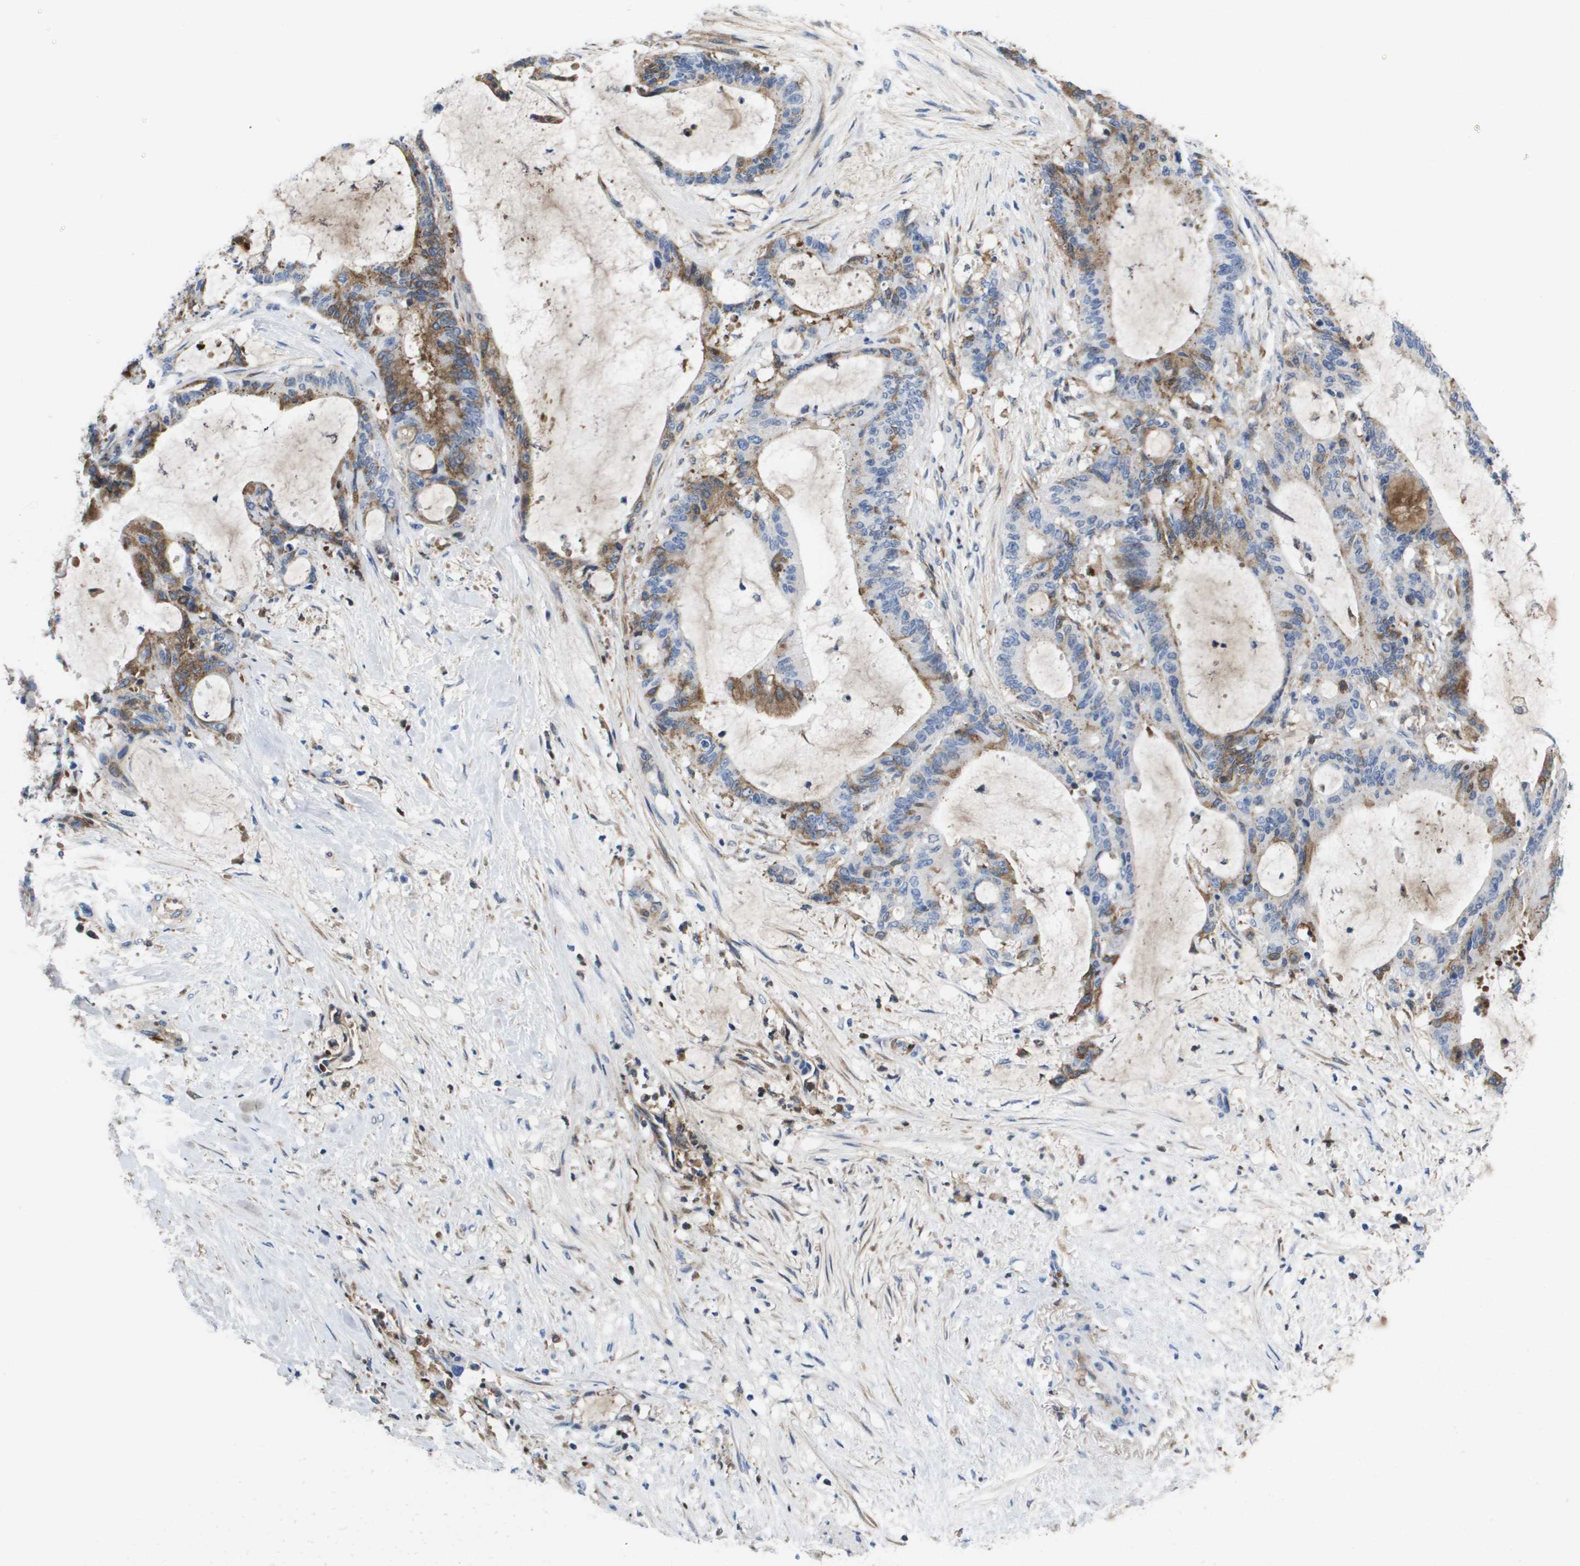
{"staining": {"intensity": "moderate", "quantity": "25%-75%", "location": "cytoplasmic/membranous"}, "tissue": "liver cancer", "cell_type": "Tumor cells", "image_type": "cancer", "snomed": [{"axis": "morphology", "description": "Cholangiocarcinoma"}, {"axis": "topography", "description": "Liver"}], "caption": "Tumor cells demonstrate moderate cytoplasmic/membranous positivity in approximately 25%-75% of cells in liver cancer. Immunohistochemistry (ihc) stains the protein in brown and the nuclei are stained blue.", "gene": "SERPINC1", "patient": {"sex": "female", "age": 73}}